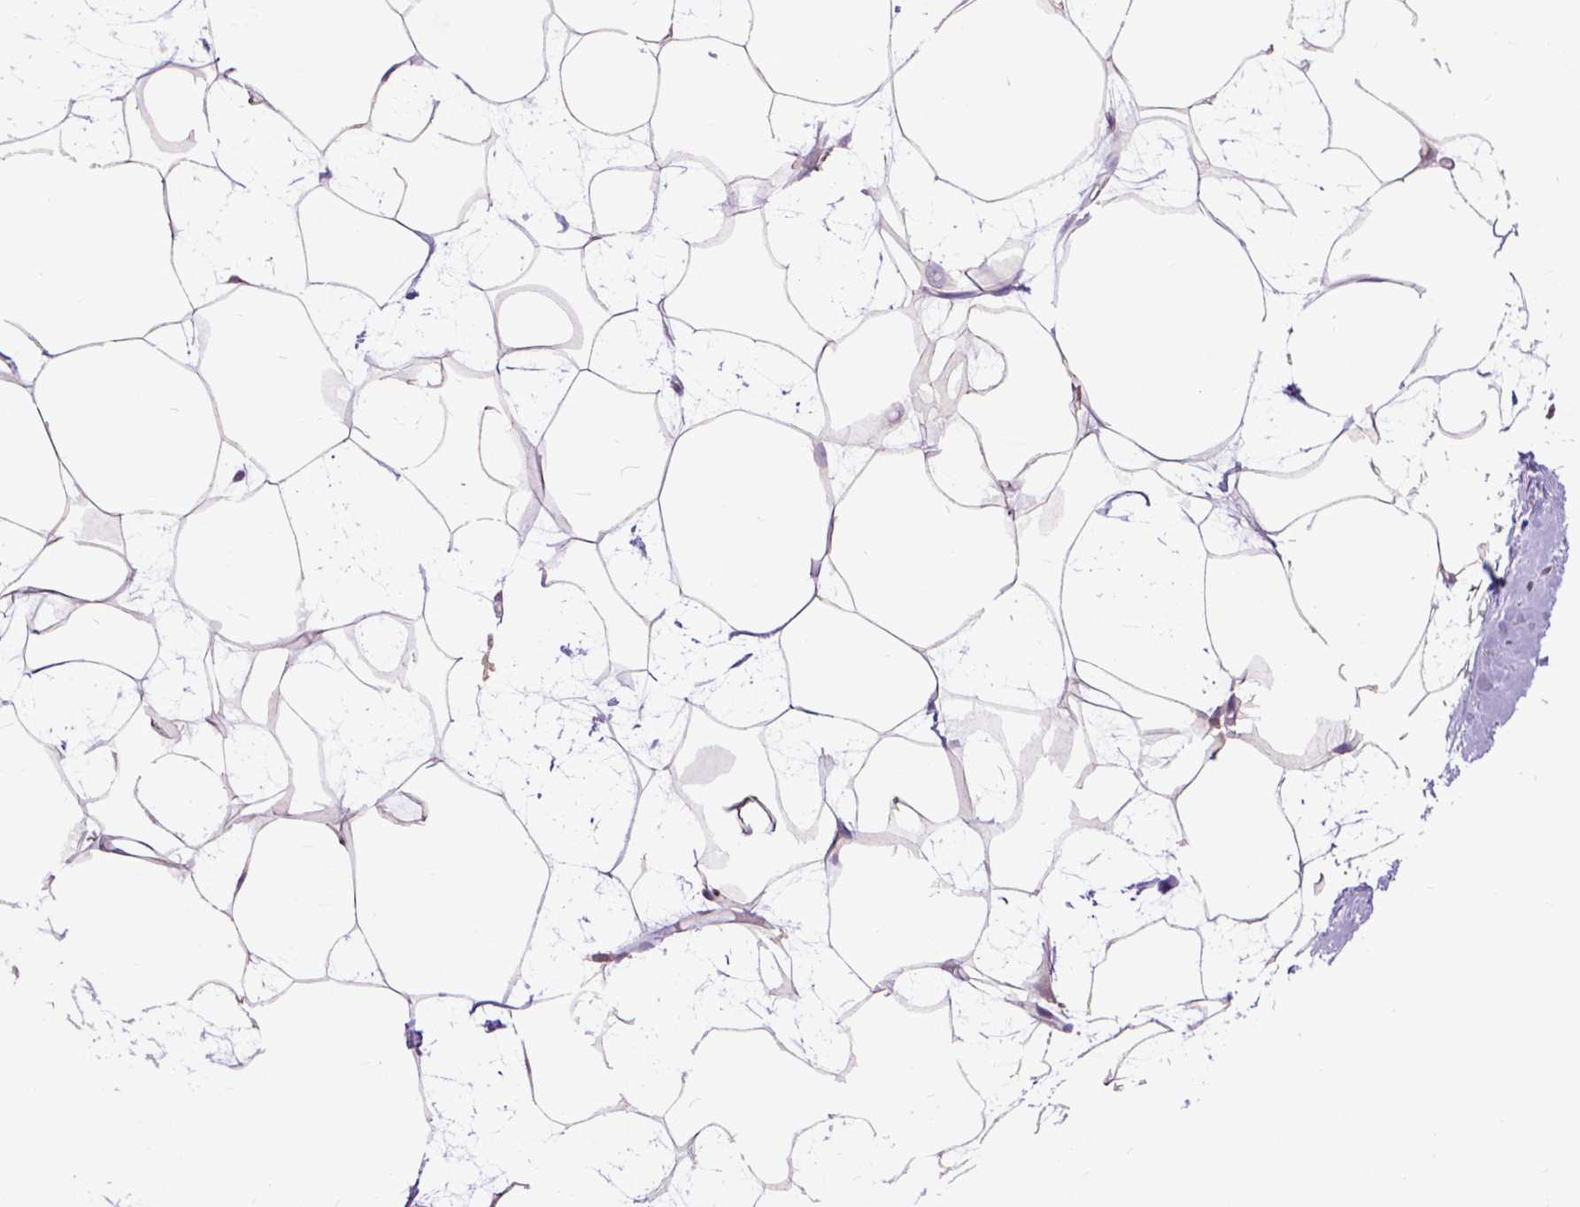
{"staining": {"intensity": "weak", "quantity": "25%-75%", "location": "cytoplasmic/membranous"}, "tissue": "breast", "cell_type": "Adipocytes", "image_type": "normal", "snomed": [{"axis": "morphology", "description": "Normal tissue, NOS"}, {"axis": "topography", "description": "Breast"}], "caption": "Immunohistochemistry histopathology image of benign breast: human breast stained using immunohistochemistry exhibits low levels of weak protein expression localized specifically in the cytoplasmic/membranous of adipocytes, appearing as a cytoplasmic/membranous brown color.", "gene": "ARL1", "patient": {"sex": "female", "age": 45}}